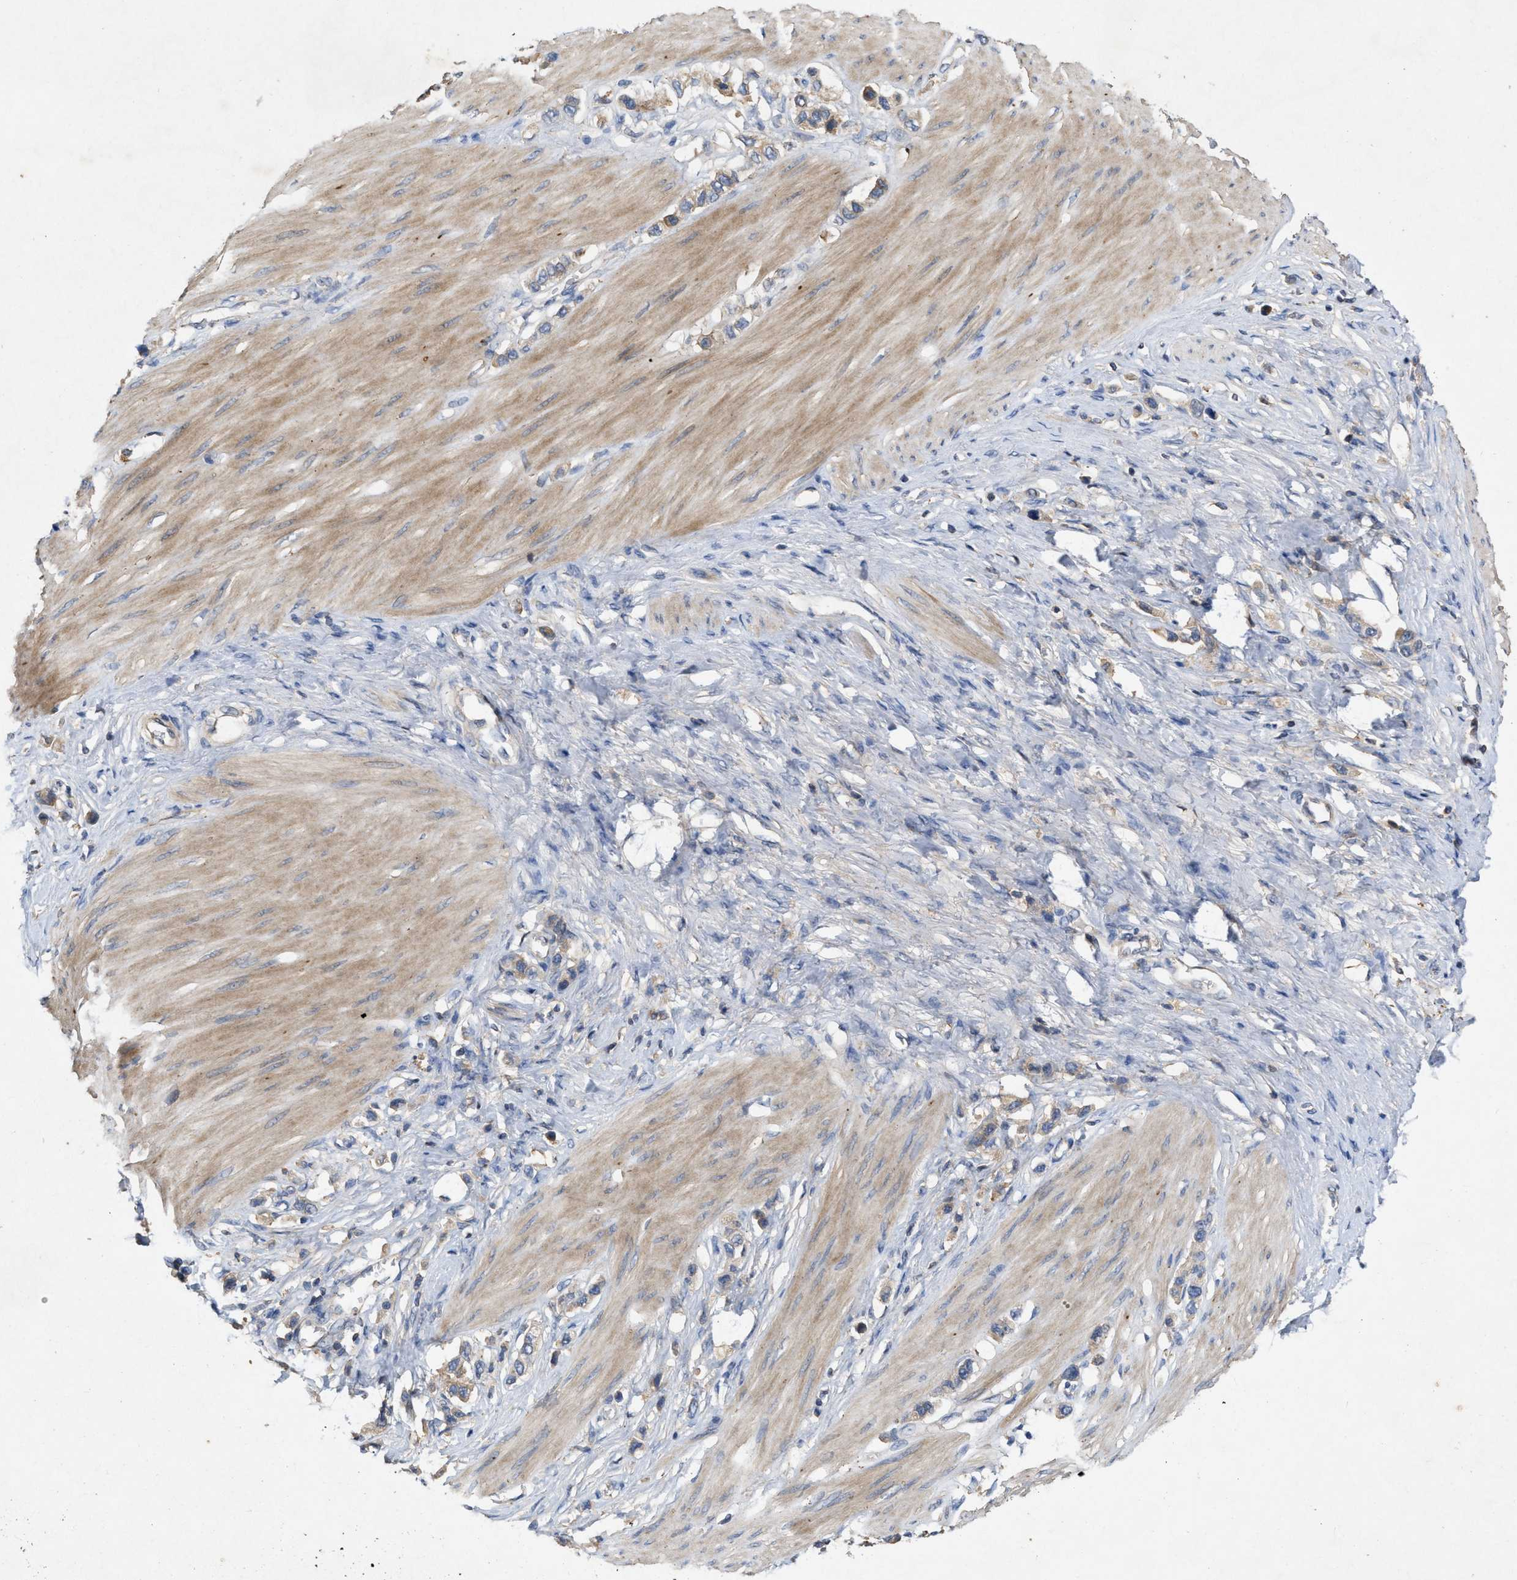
{"staining": {"intensity": "weak", "quantity": "<25%", "location": "cytoplasmic/membranous"}, "tissue": "stomach cancer", "cell_type": "Tumor cells", "image_type": "cancer", "snomed": [{"axis": "morphology", "description": "Adenocarcinoma, NOS"}, {"axis": "topography", "description": "Stomach"}], "caption": "High magnification brightfield microscopy of stomach adenocarcinoma stained with DAB (3,3'-diaminobenzidine) (brown) and counterstained with hematoxylin (blue): tumor cells show no significant expression.", "gene": "LPAR2", "patient": {"sex": "female", "age": 65}}